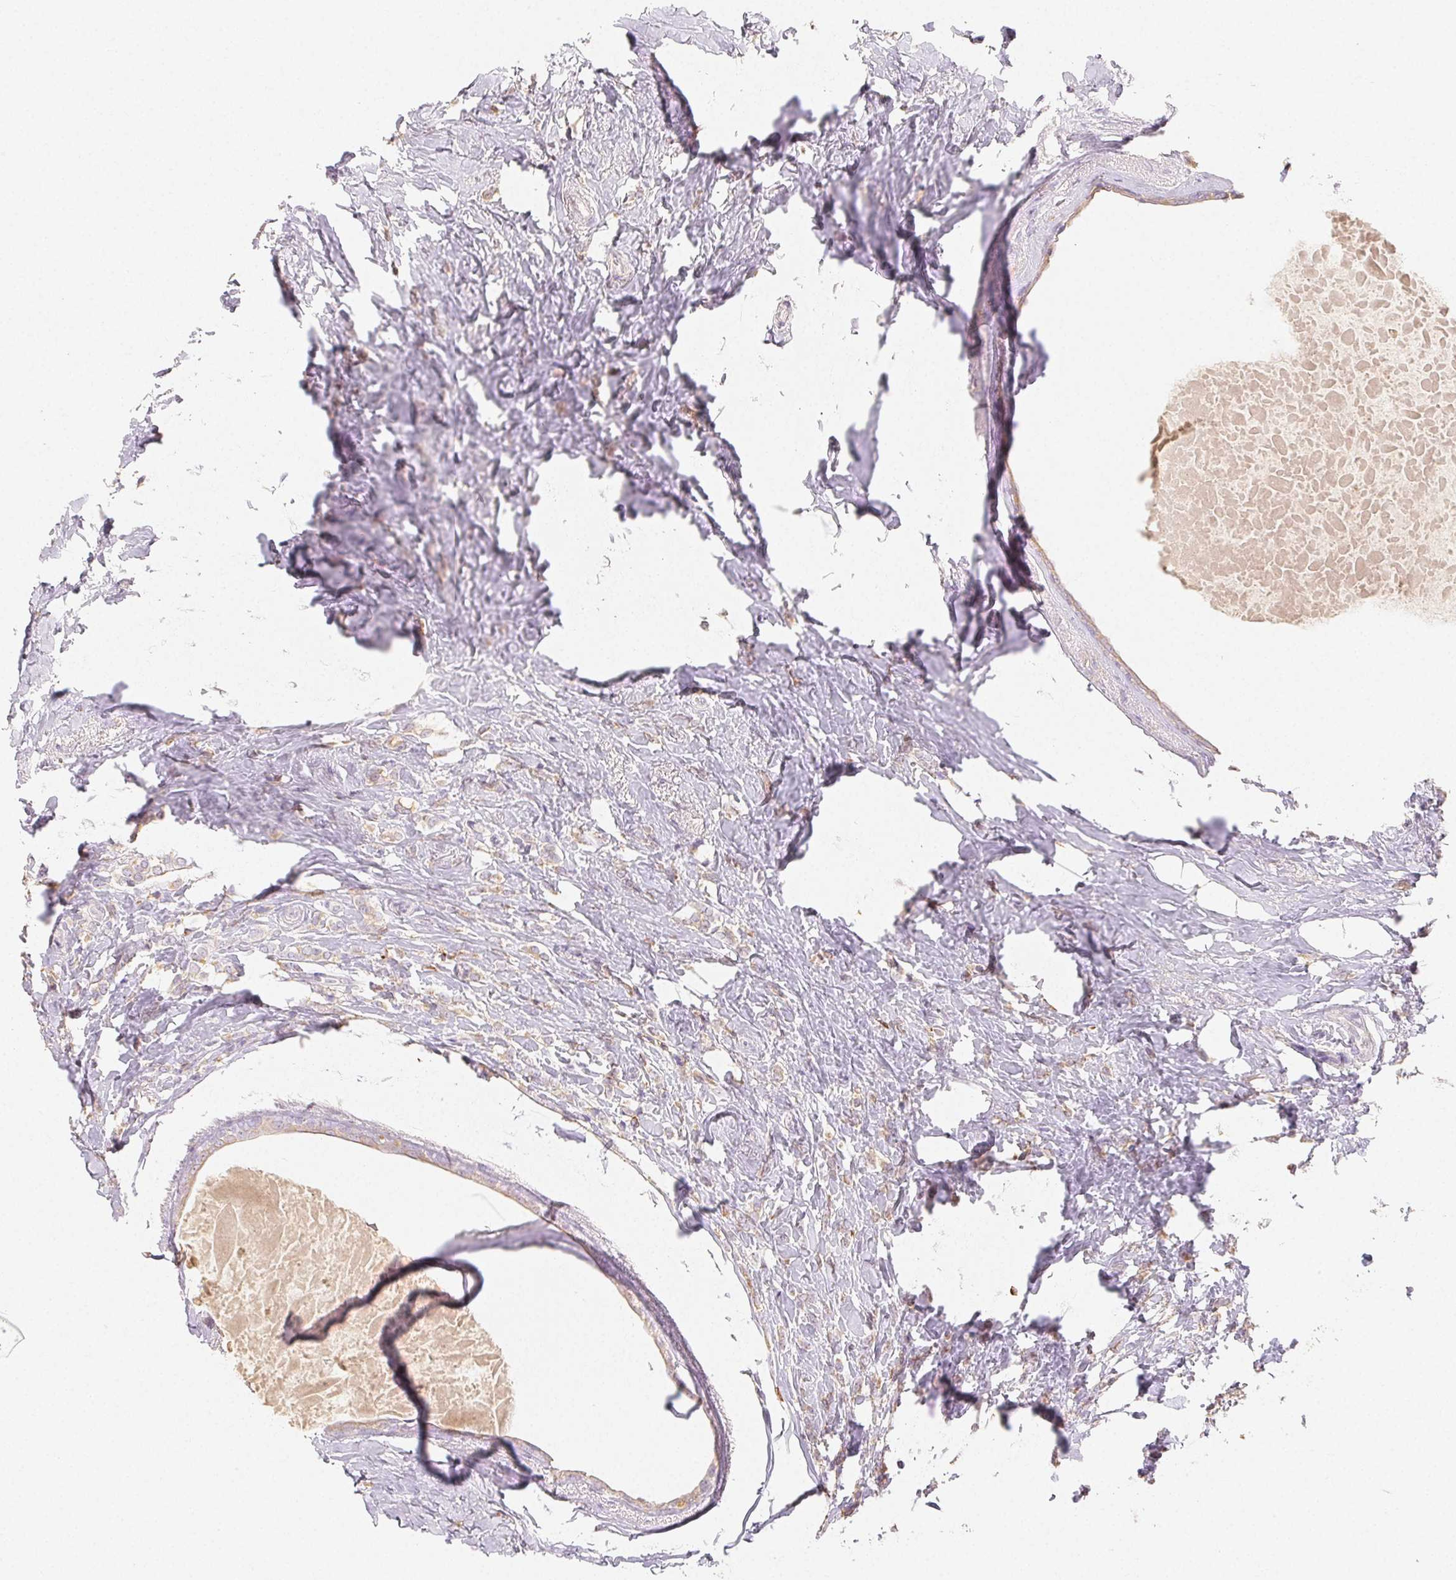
{"staining": {"intensity": "weak", "quantity": "<25%", "location": "cytoplasmic/membranous"}, "tissue": "breast cancer", "cell_type": "Tumor cells", "image_type": "cancer", "snomed": [{"axis": "morphology", "description": "Normal tissue, NOS"}, {"axis": "morphology", "description": "Duct carcinoma"}, {"axis": "topography", "description": "Breast"}], "caption": "This is a histopathology image of immunohistochemistry (IHC) staining of breast cancer, which shows no staining in tumor cells. (DAB (3,3'-diaminobenzidine) immunohistochemistry visualized using brightfield microscopy, high magnification).", "gene": "ACVR1B", "patient": {"sex": "female", "age": 77}}